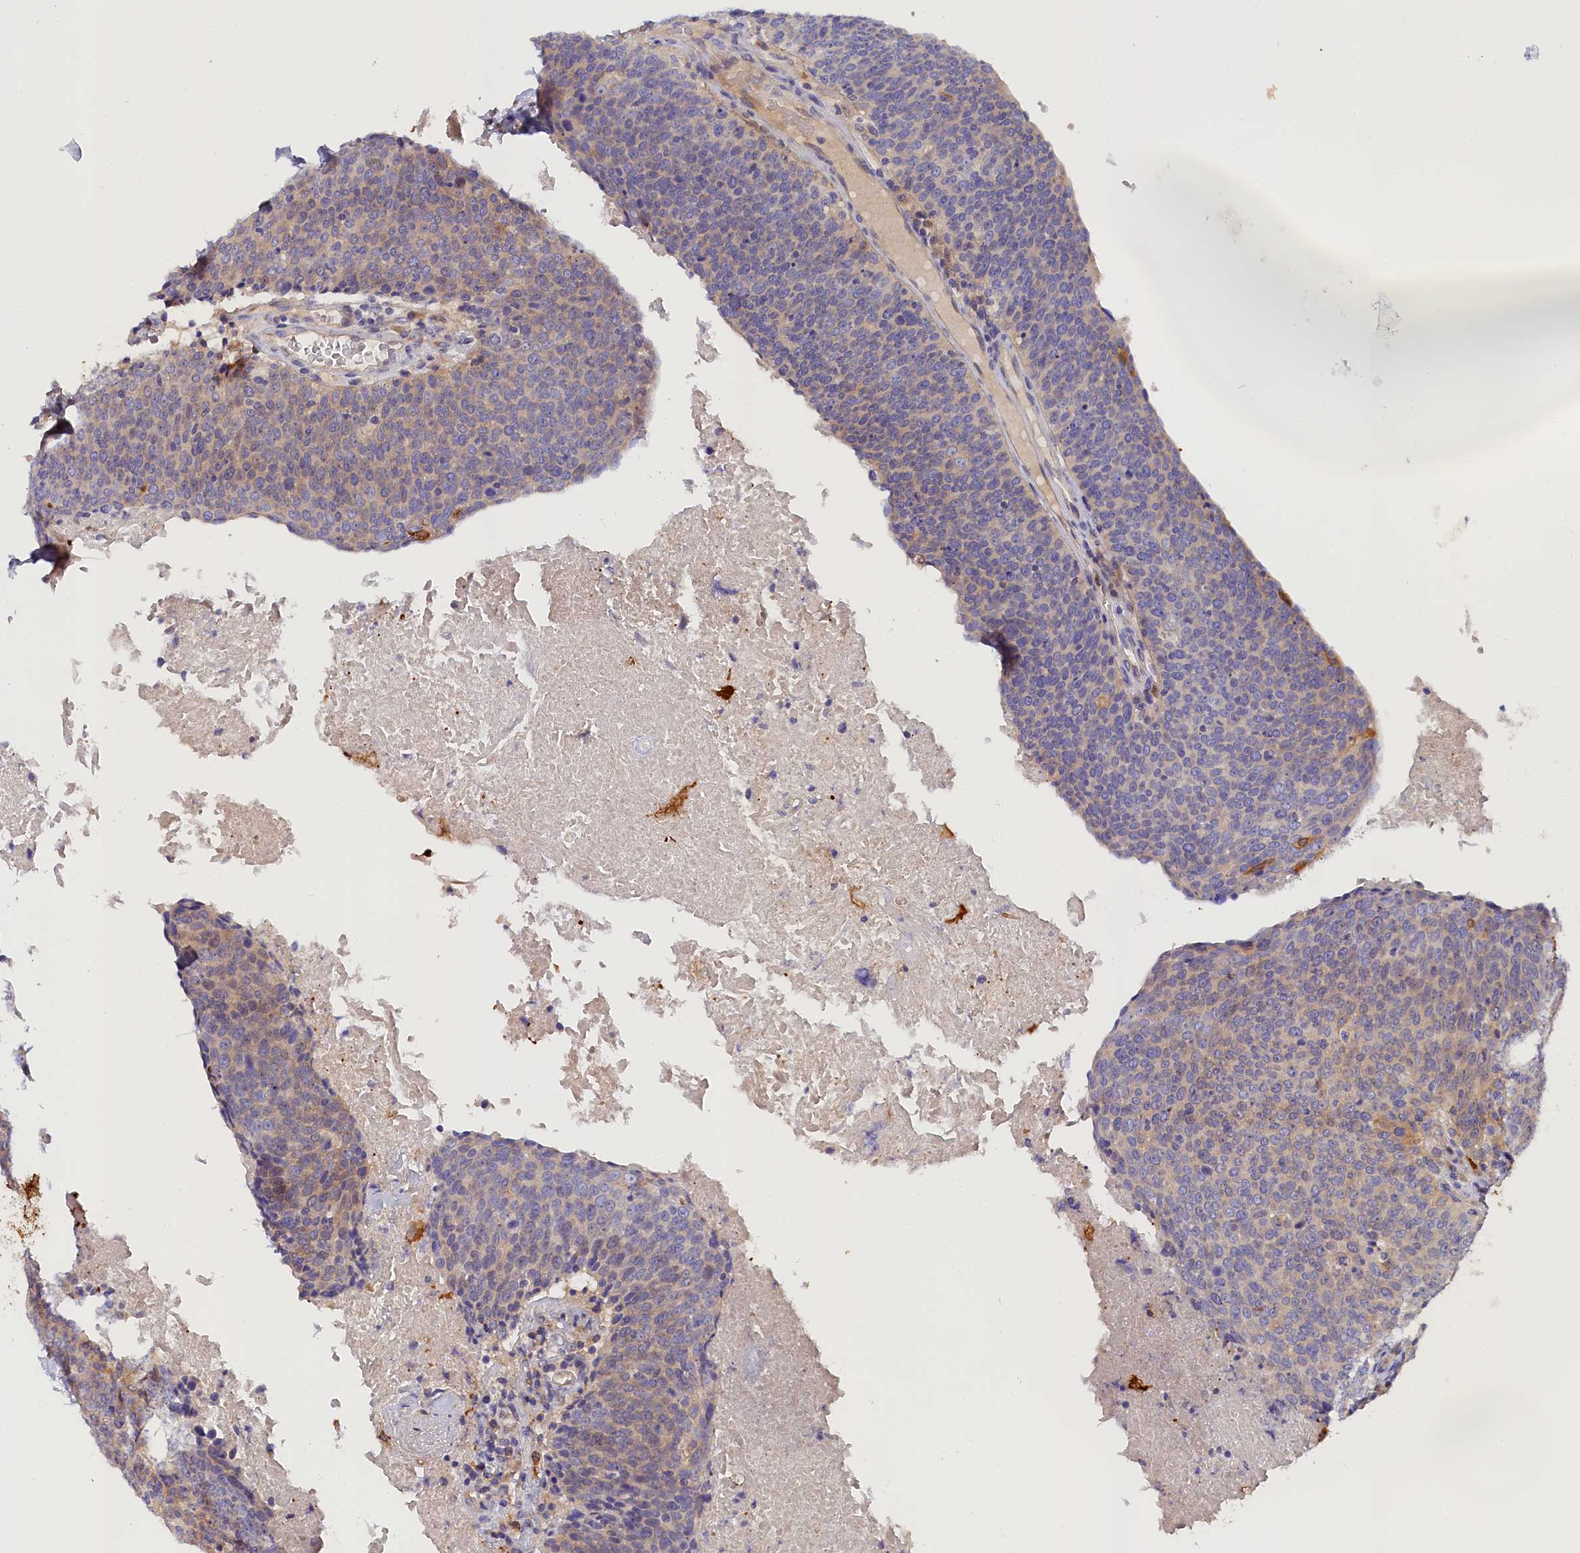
{"staining": {"intensity": "weak", "quantity": "25%-75%", "location": "cytoplasmic/membranous"}, "tissue": "head and neck cancer", "cell_type": "Tumor cells", "image_type": "cancer", "snomed": [{"axis": "morphology", "description": "Squamous cell carcinoma, NOS"}, {"axis": "morphology", "description": "Squamous cell carcinoma, metastatic, NOS"}, {"axis": "topography", "description": "Lymph node"}, {"axis": "topography", "description": "Head-Neck"}], "caption": "Immunohistochemical staining of human head and neck cancer shows weak cytoplasmic/membranous protein staining in approximately 25%-75% of tumor cells. The protein is shown in brown color, while the nuclei are stained blue.", "gene": "KATNB1", "patient": {"sex": "male", "age": 62}}